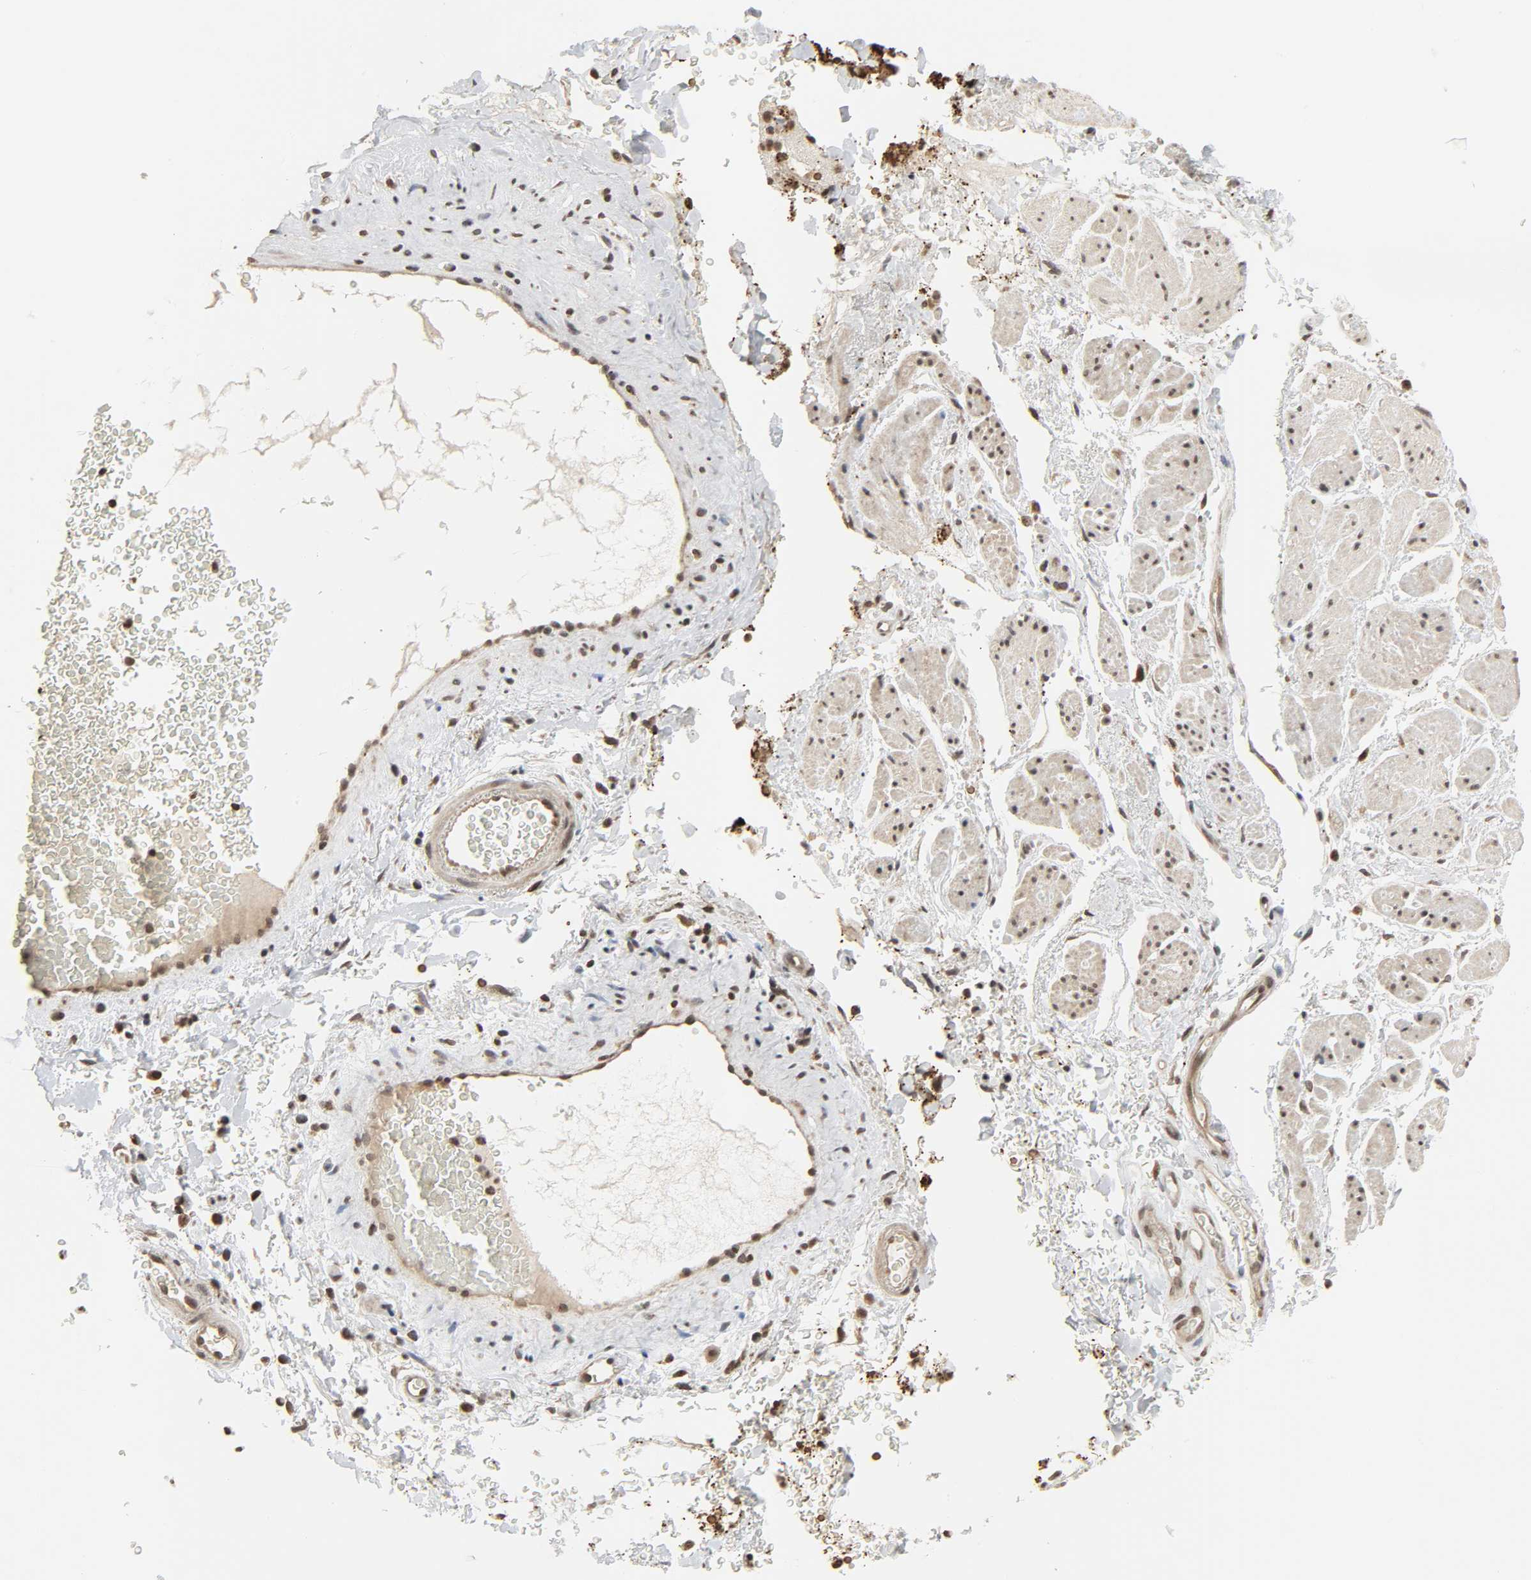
{"staining": {"intensity": "moderate", "quantity": "25%-75%", "location": "cytoplasmic/membranous,nuclear"}, "tissue": "adipose tissue", "cell_type": "Adipocytes", "image_type": "normal", "snomed": [{"axis": "morphology", "description": "Normal tissue, NOS"}, {"axis": "topography", "description": "Soft tissue"}, {"axis": "topography", "description": "Peripheral nerve tissue"}], "caption": "A brown stain shows moderate cytoplasmic/membranous,nuclear expression of a protein in adipocytes of benign human adipose tissue.", "gene": "XRCC1", "patient": {"sex": "female", "age": 71}}